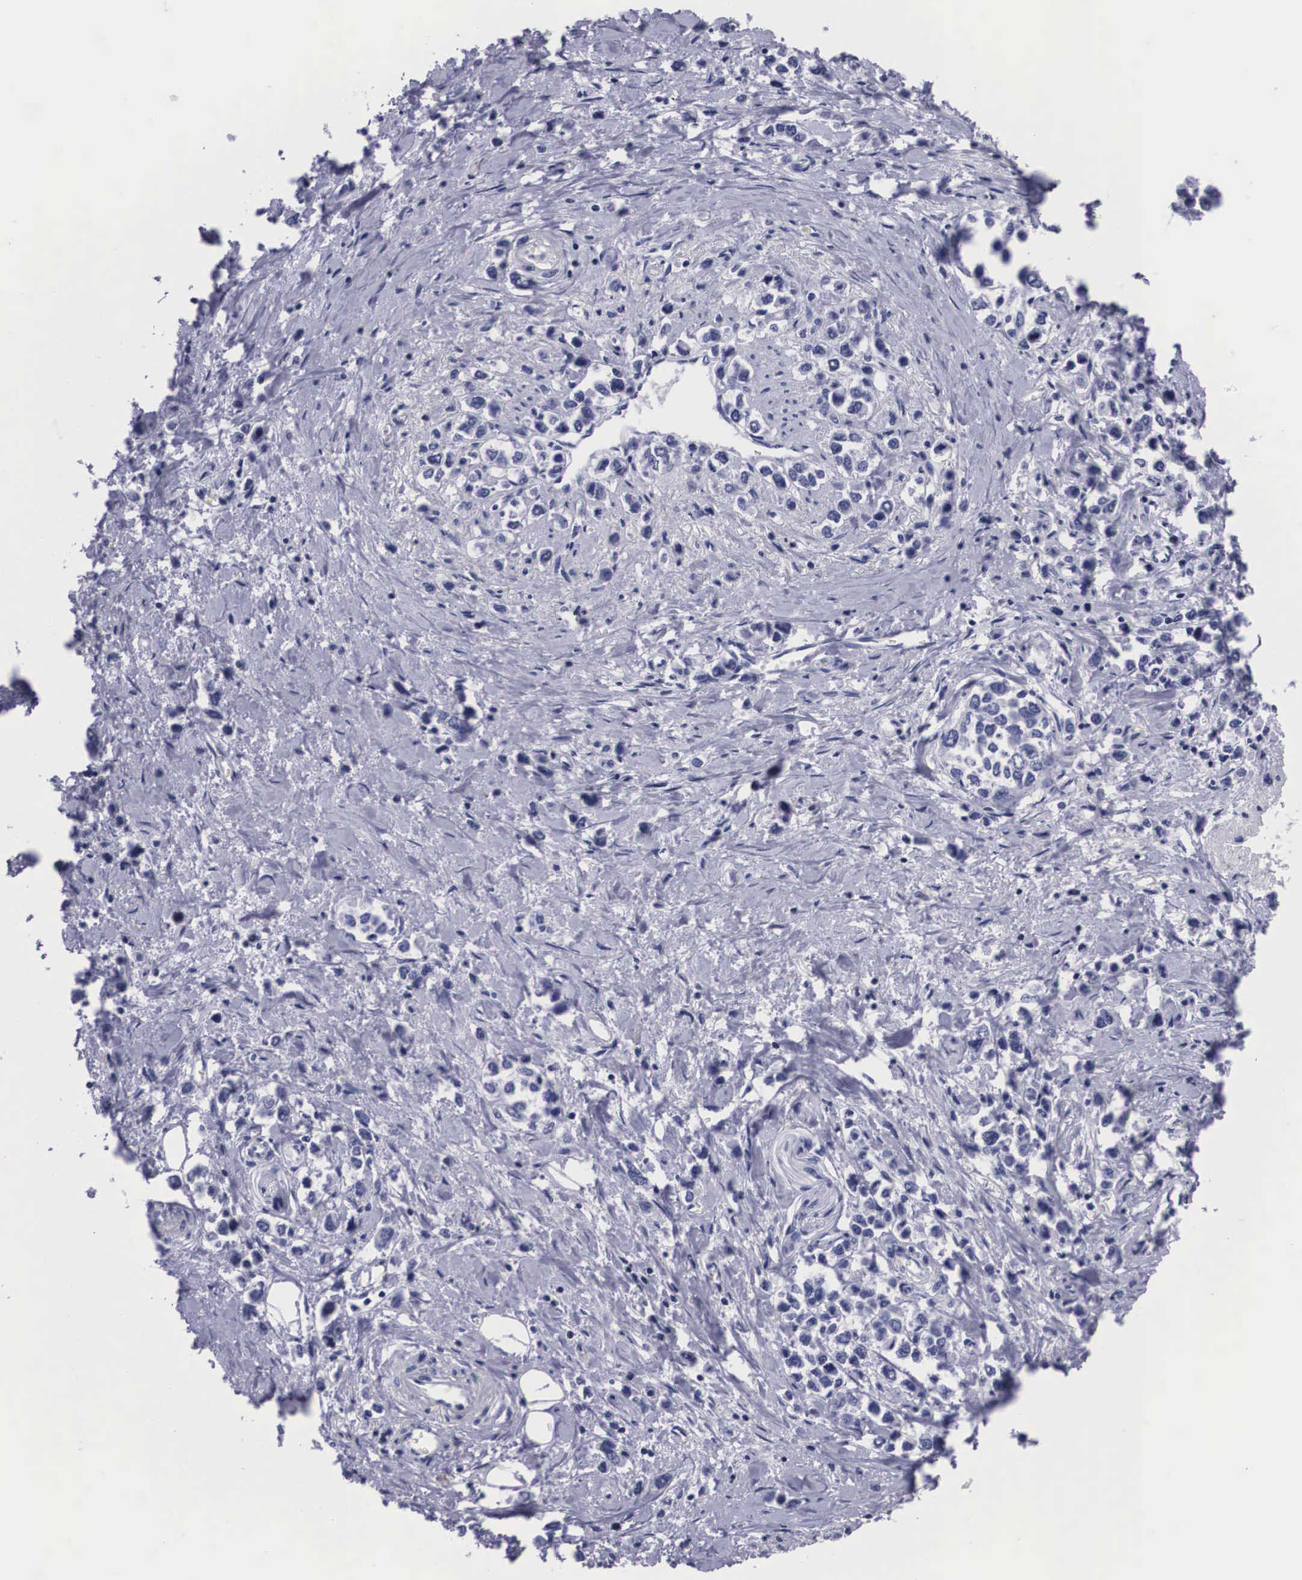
{"staining": {"intensity": "negative", "quantity": "none", "location": "none"}, "tissue": "stomach cancer", "cell_type": "Tumor cells", "image_type": "cancer", "snomed": [{"axis": "morphology", "description": "Adenocarcinoma, NOS"}, {"axis": "topography", "description": "Stomach, upper"}], "caption": "A high-resolution micrograph shows IHC staining of stomach cancer (adenocarcinoma), which demonstrates no significant positivity in tumor cells. The staining is performed using DAB brown chromogen with nuclei counter-stained in using hematoxylin.", "gene": "C22orf31", "patient": {"sex": "male", "age": 76}}